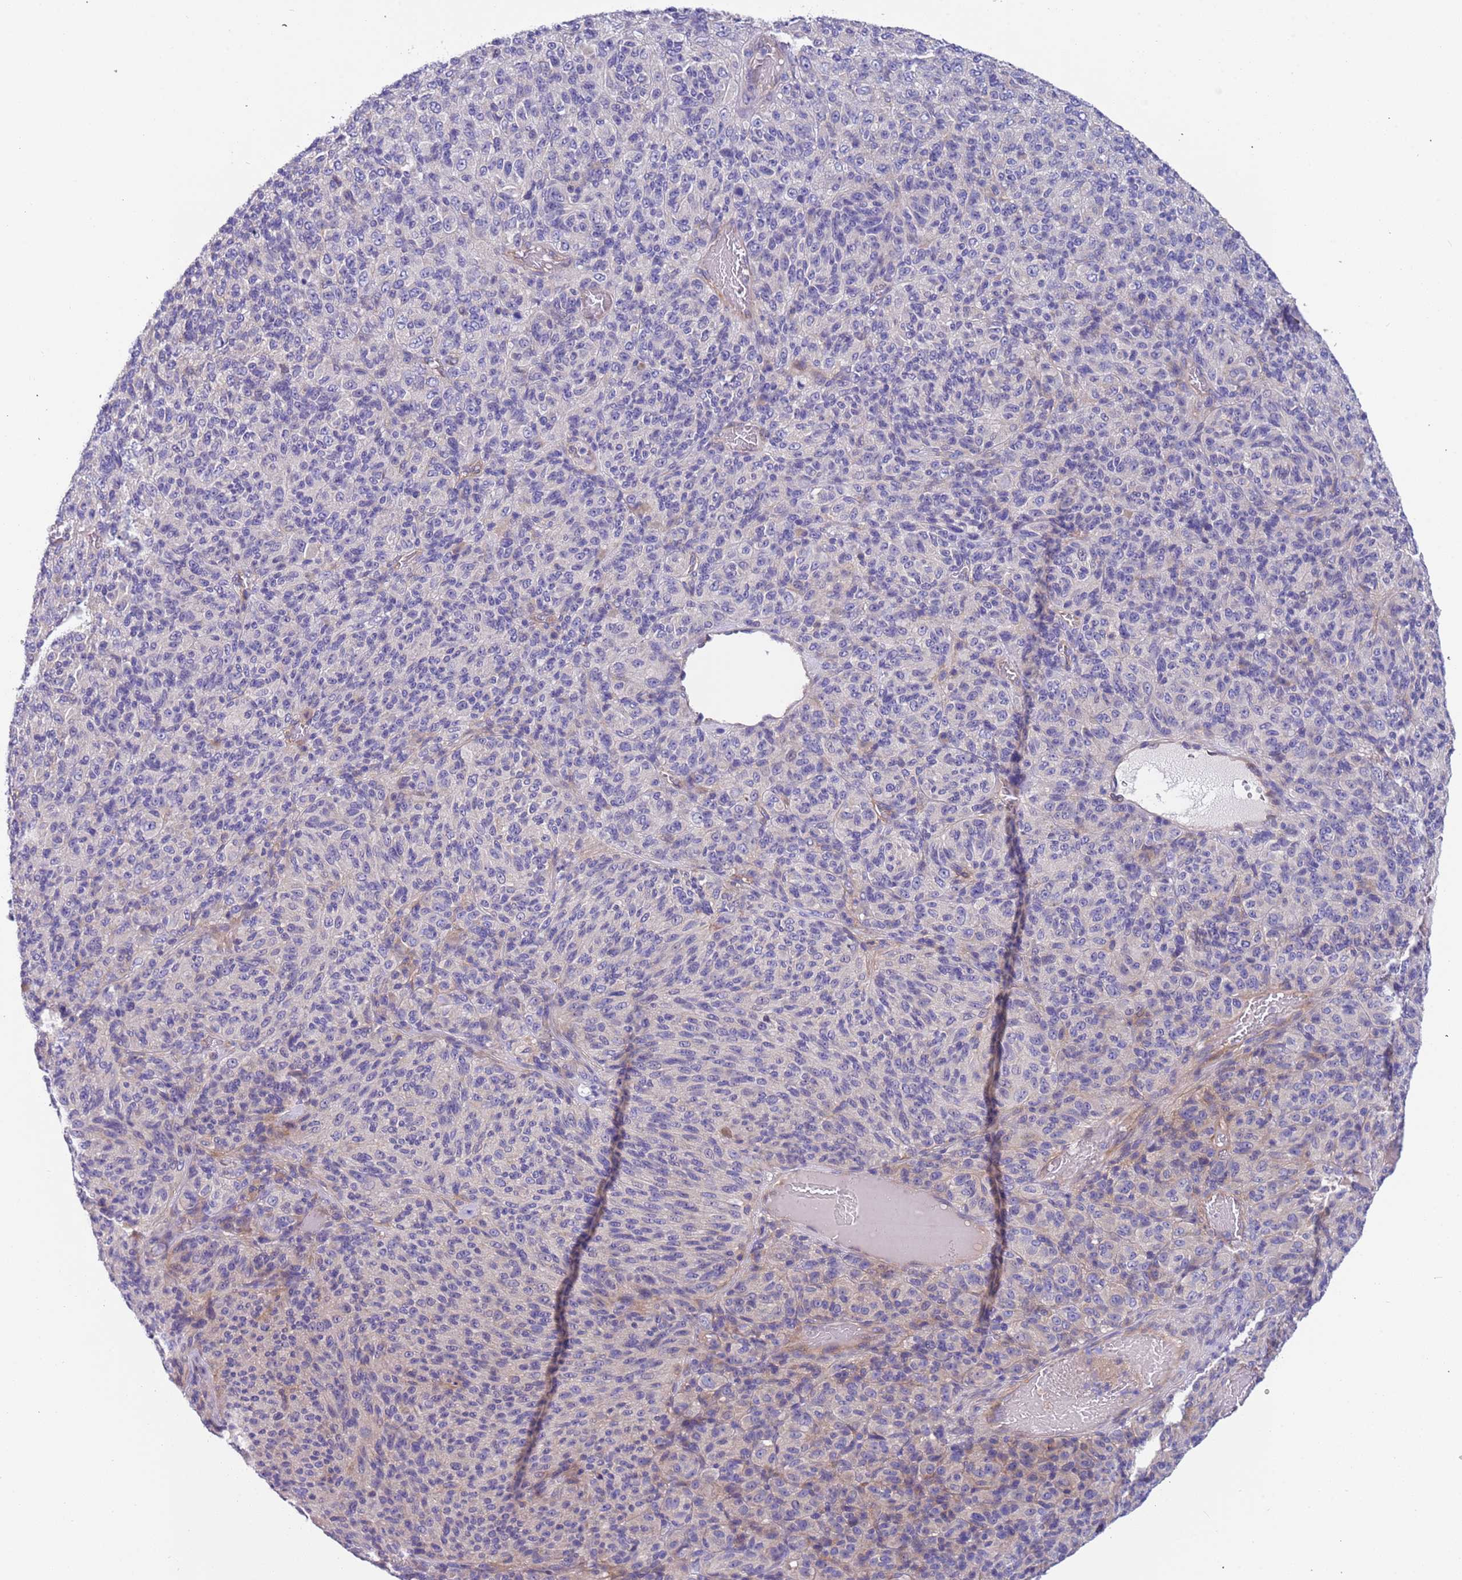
{"staining": {"intensity": "negative", "quantity": "none", "location": "none"}, "tissue": "melanoma", "cell_type": "Tumor cells", "image_type": "cancer", "snomed": [{"axis": "morphology", "description": "Malignant melanoma, Metastatic site"}, {"axis": "topography", "description": "Brain"}], "caption": "Photomicrograph shows no significant protein staining in tumor cells of malignant melanoma (metastatic site).", "gene": "LAMB4", "patient": {"sex": "female", "age": 56}}